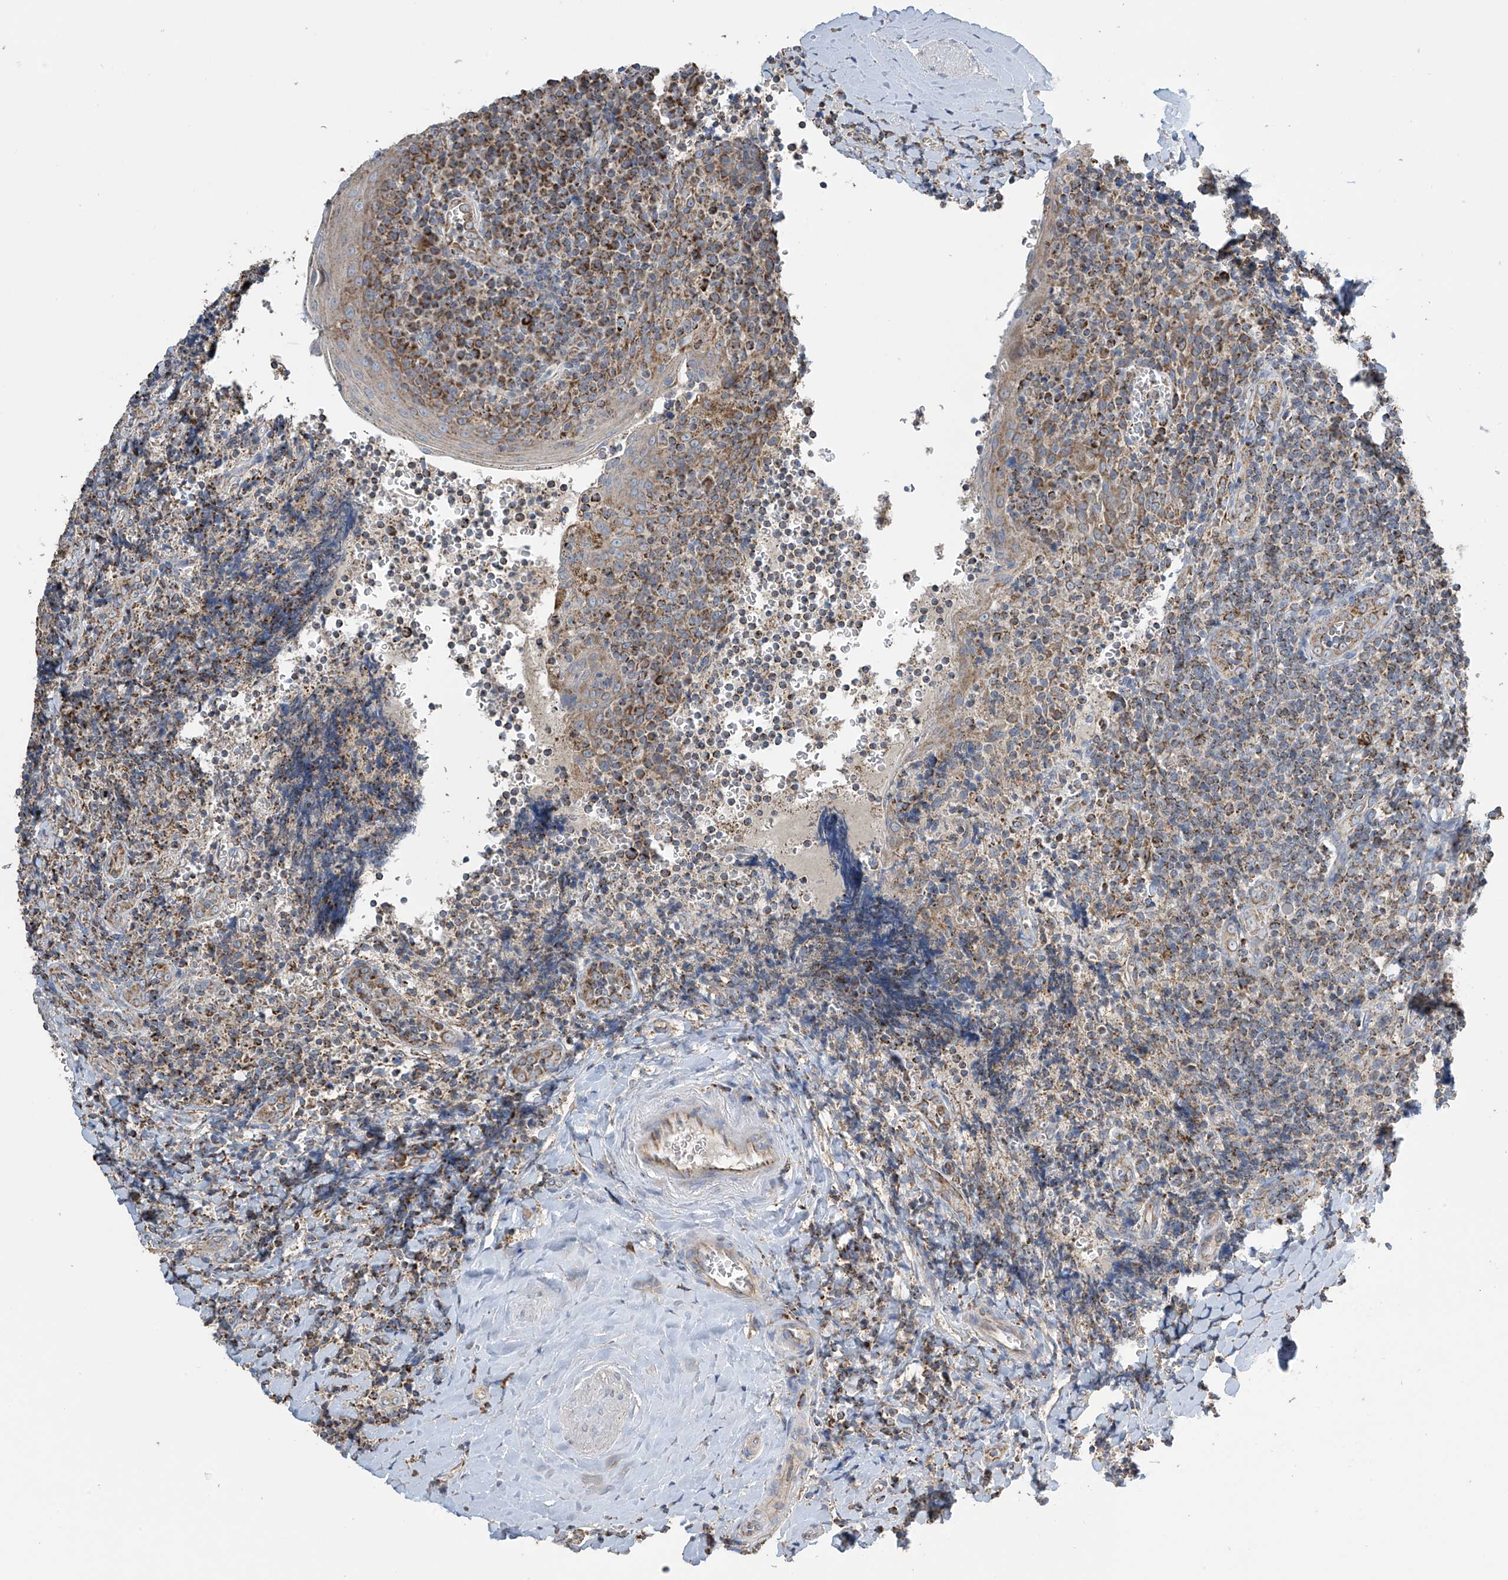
{"staining": {"intensity": "strong", "quantity": ">75%", "location": "cytoplasmic/membranous"}, "tissue": "tonsil", "cell_type": "Germinal center cells", "image_type": "normal", "snomed": [{"axis": "morphology", "description": "Normal tissue, NOS"}, {"axis": "topography", "description": "Tonsil"}], "caption": "Brown immunohistochemical staining in unremarkable tonsil shows strong cytoplasmic/membranous expression in about >75% of germinal center cells. The protein of interest is shown in brown color, while the nuclei are stained blue.", "gene": "PNPT1", "patient": {"sex": "male", "age": 27}}